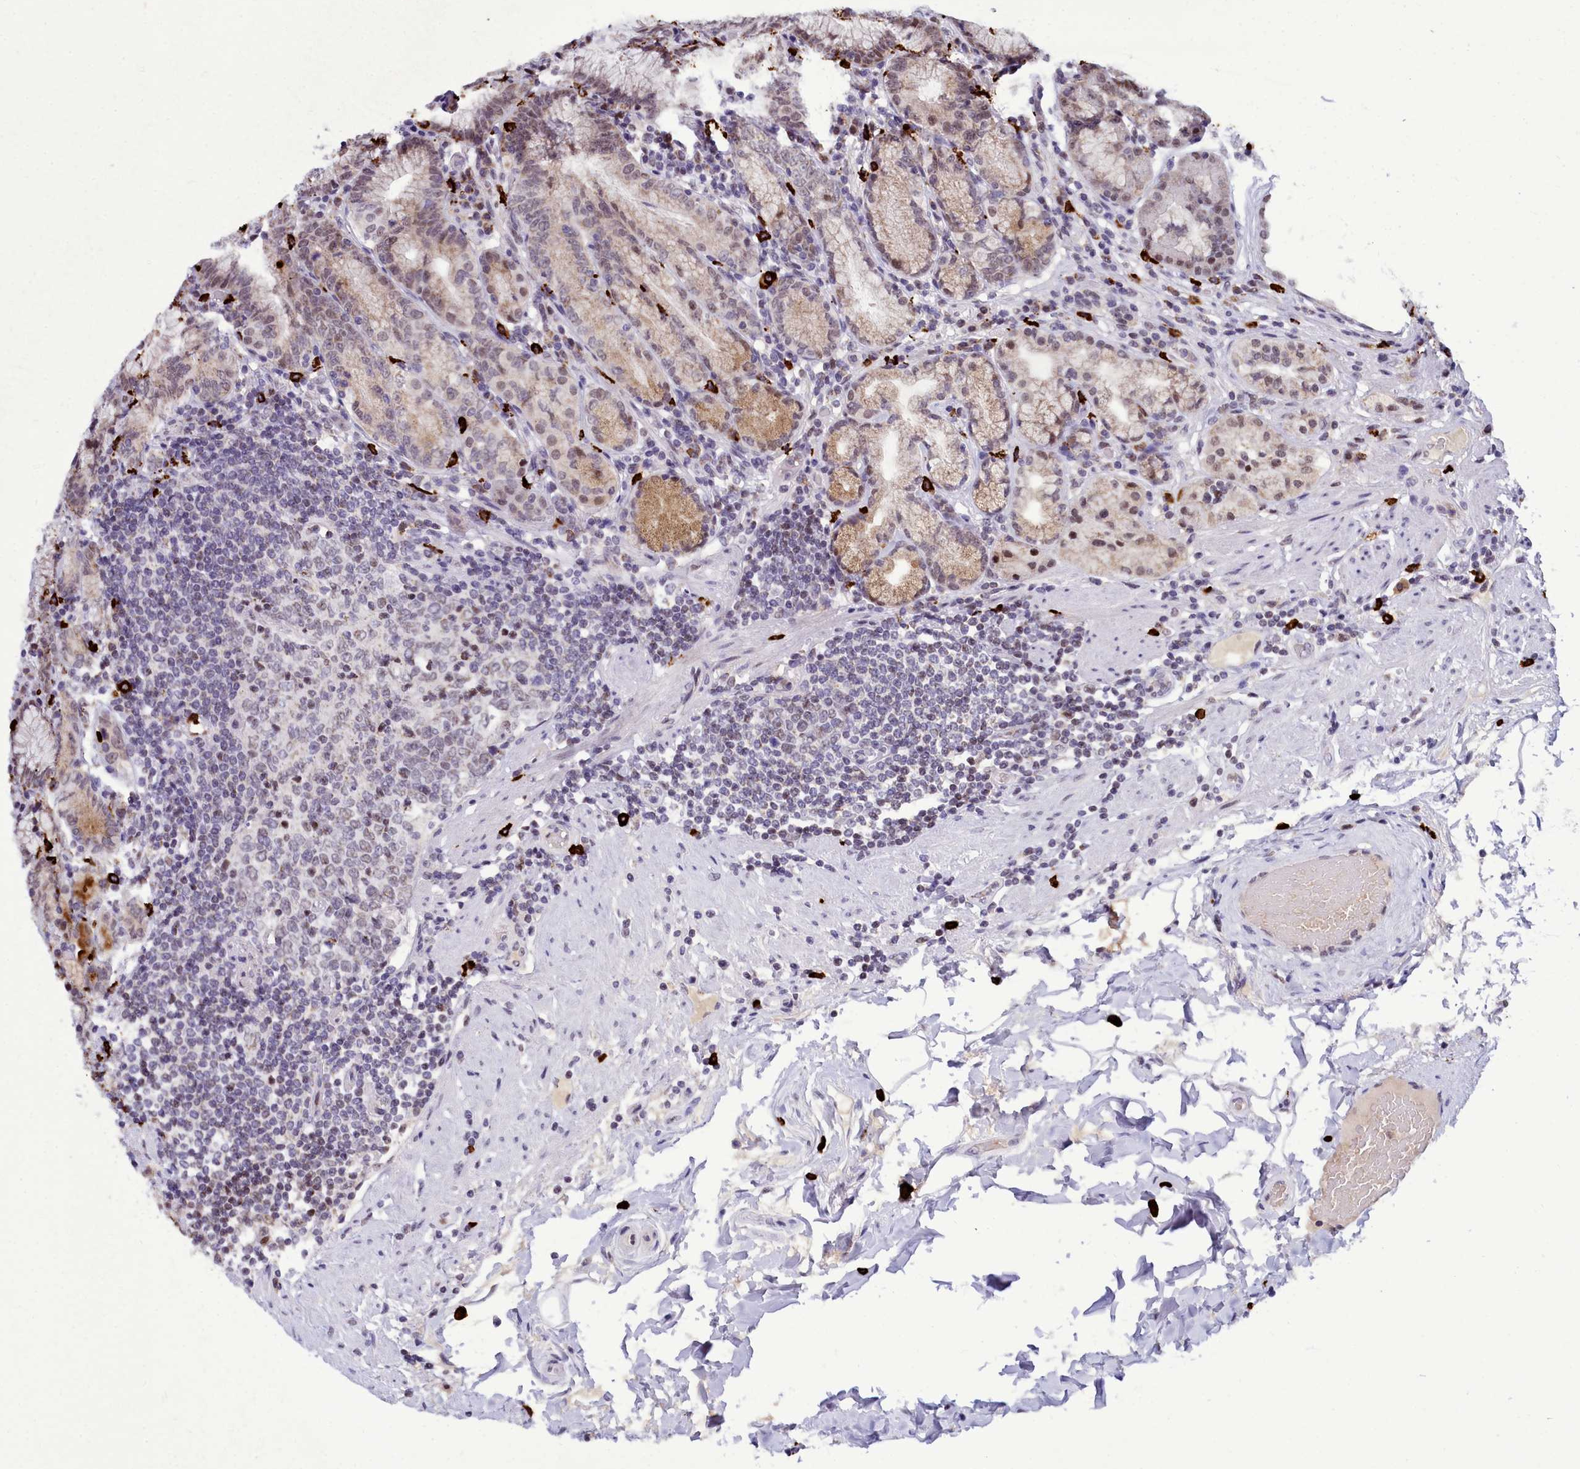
{"staining": {"intensity": "weak", "quantity": ">75%", "location": "cytoplasmic/membranous,nuclear"}, "tissue": "stomach", "cell_type": "Glandular cells", "image_type": "normal", "snomed": [{"axis": "morphology", "description": "Normal tissue, NOS"}, {"axis": "topography", "description": "Stomach, upper"}, {"axis": "topography", "description": "Stomach, lower"}], "caption": "Immunohistochemical staining of benign human stomach displays >75% levels of weak cytoplasmic/membranous,nuclear protein positivity in about >75% of glandular cells. Nuclei are stained in blue.", "gene": "POM121L2", "patient": {"sex": "female", "age": 76}}